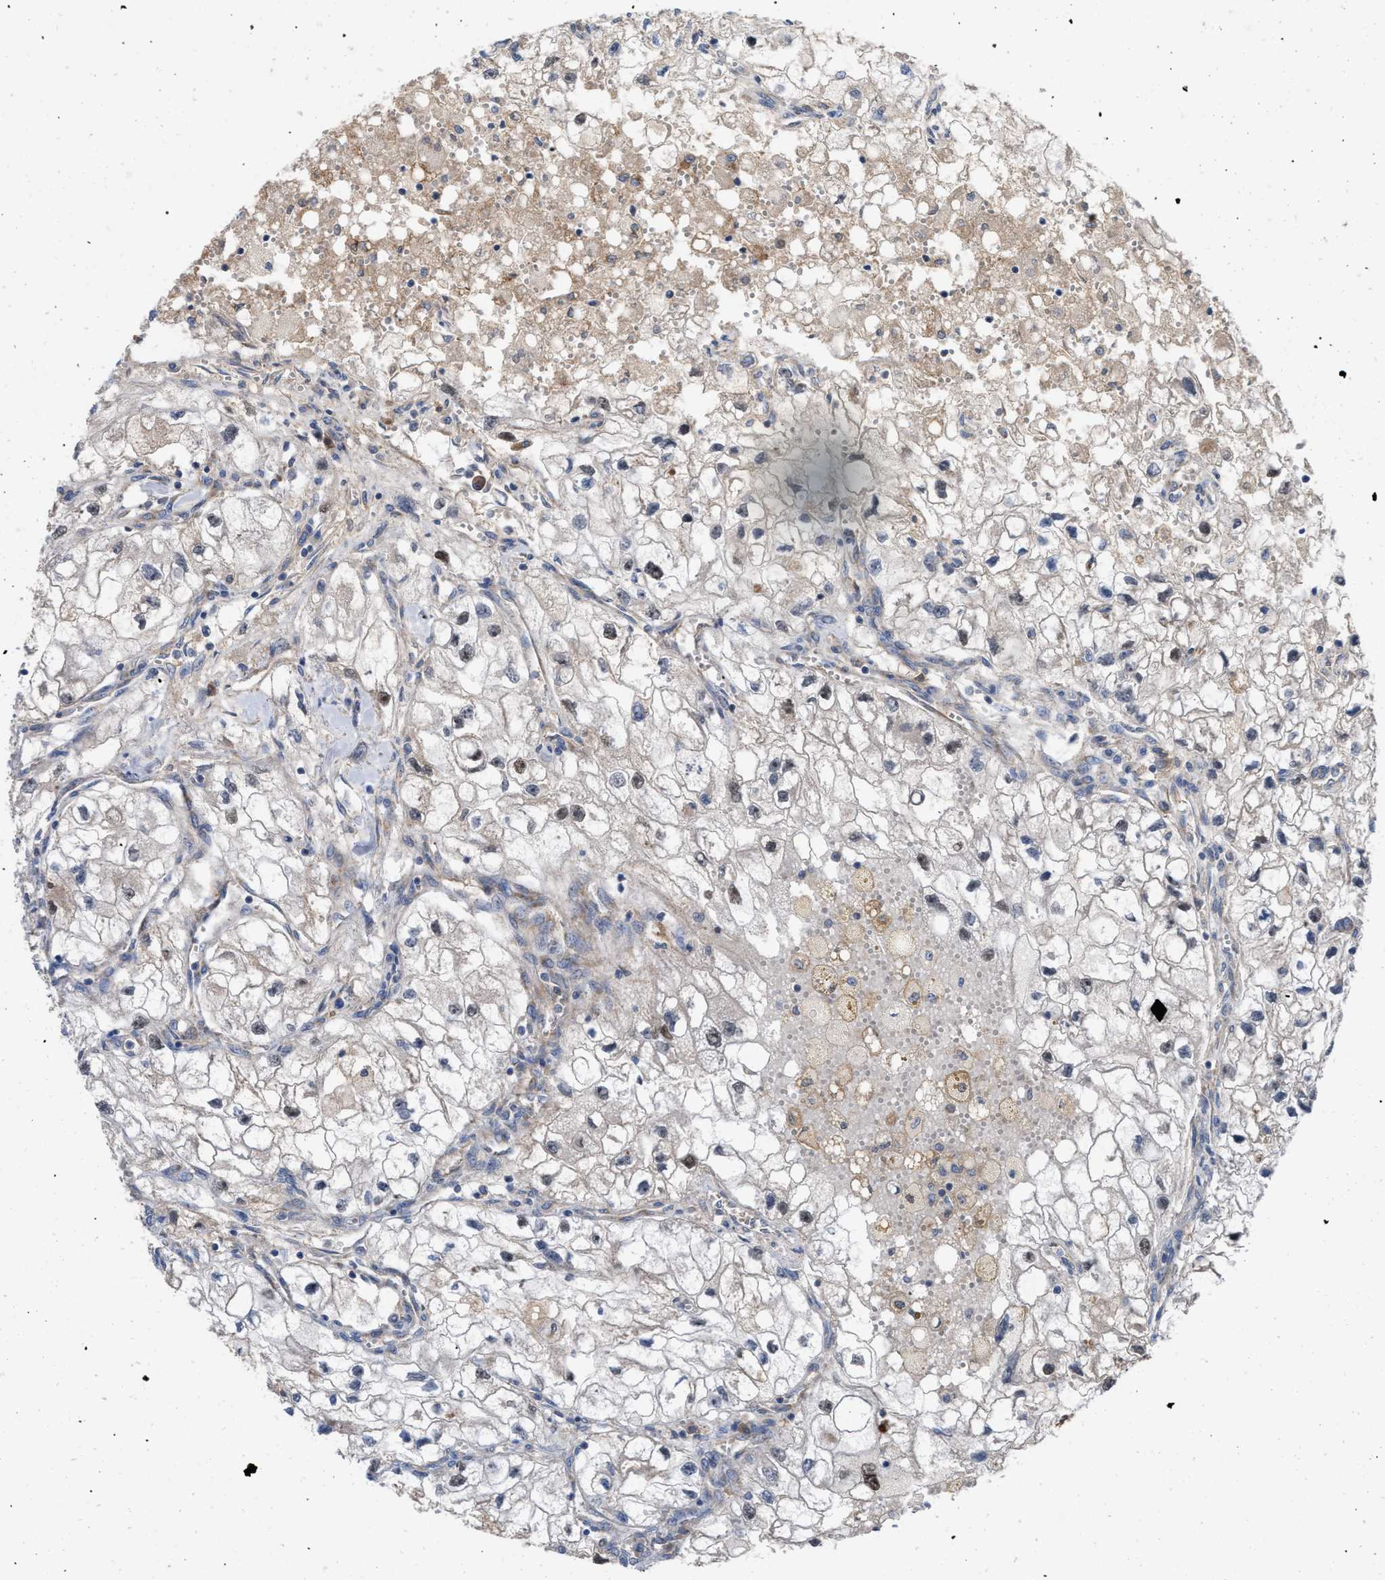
{"staining": {"intensity": "weak", "quantity": "25%-75%", "location": "cytoplasmic/membranous"}, "tissue": "renal cancer", "cell_type": "Tumor cells", "image_type": "cancer", "snomed": [{"axis": "morphology", "description": "Adenocarcinoma, NOS"}, {"axis": "topography", "description": "Kidney"}], "caption": "Renal cancer (adenocarcinoma) stained with a brown dye reveals weak cytoplasmic/membranous positive expression in about 25%-75% of tumor cells.", "gene": "RABEP1", "patient": {"sex": "female", "age": 70}}